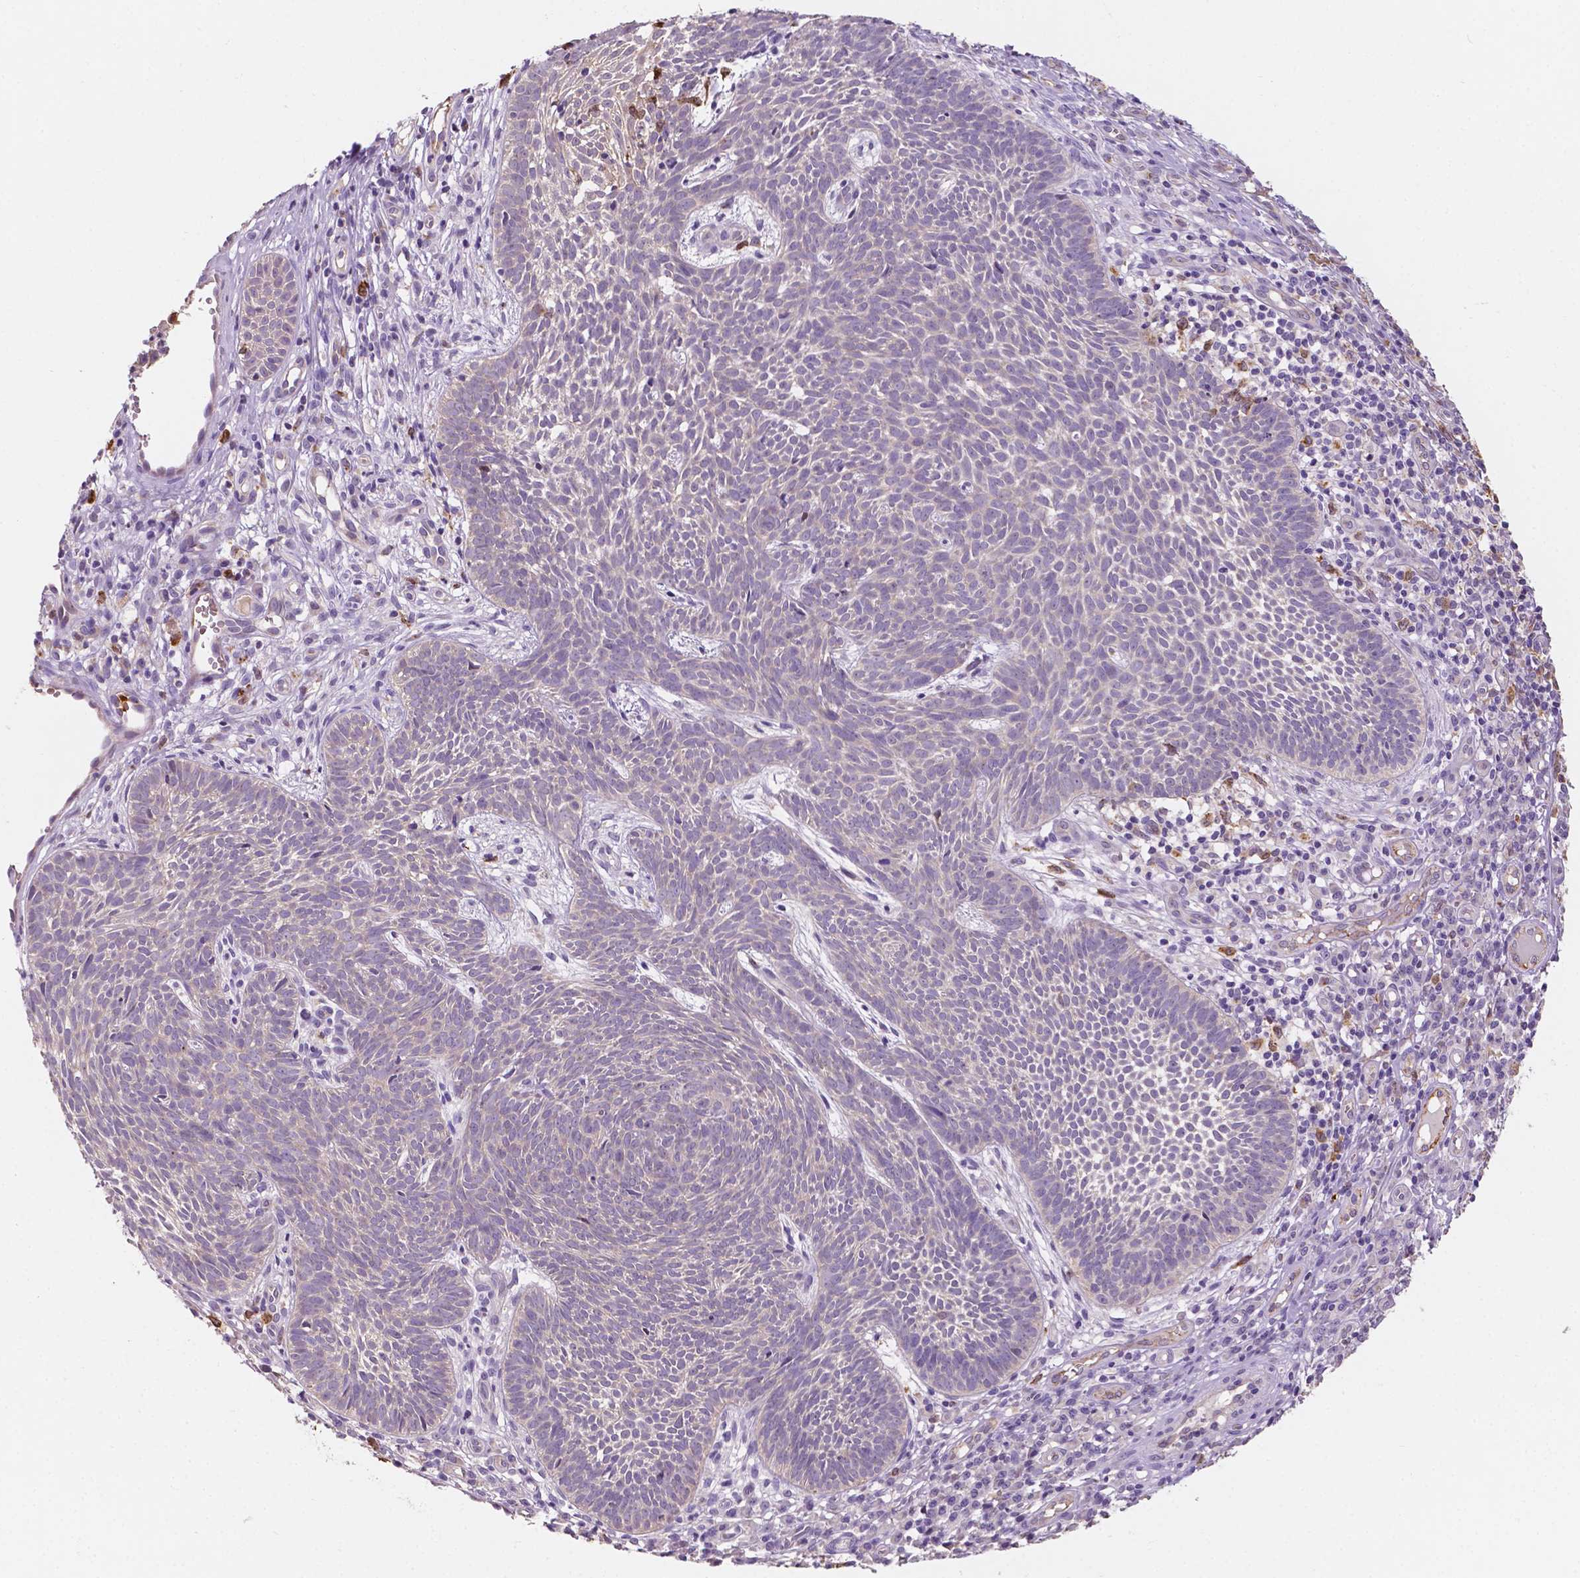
{"staining": {"intensity": "negative", "quantity": "none", "location": "none"}, "tissue": "skin cancer", "cell_type": "Tumor cells", "image_type": "cancer", "snomed": [{"axis": "morphology", "description": "Basal cell carcinoma"}, {"axis": "topography", "description": "Skin"}], "caption": "High power microscopy image of an immunohistochemistry histopathology image of skin basal cell carcinoma, revealing no significant staining in tumor cells.", "gene": "SLC22A4", "patient": {"sex": "male", "age": 59}}